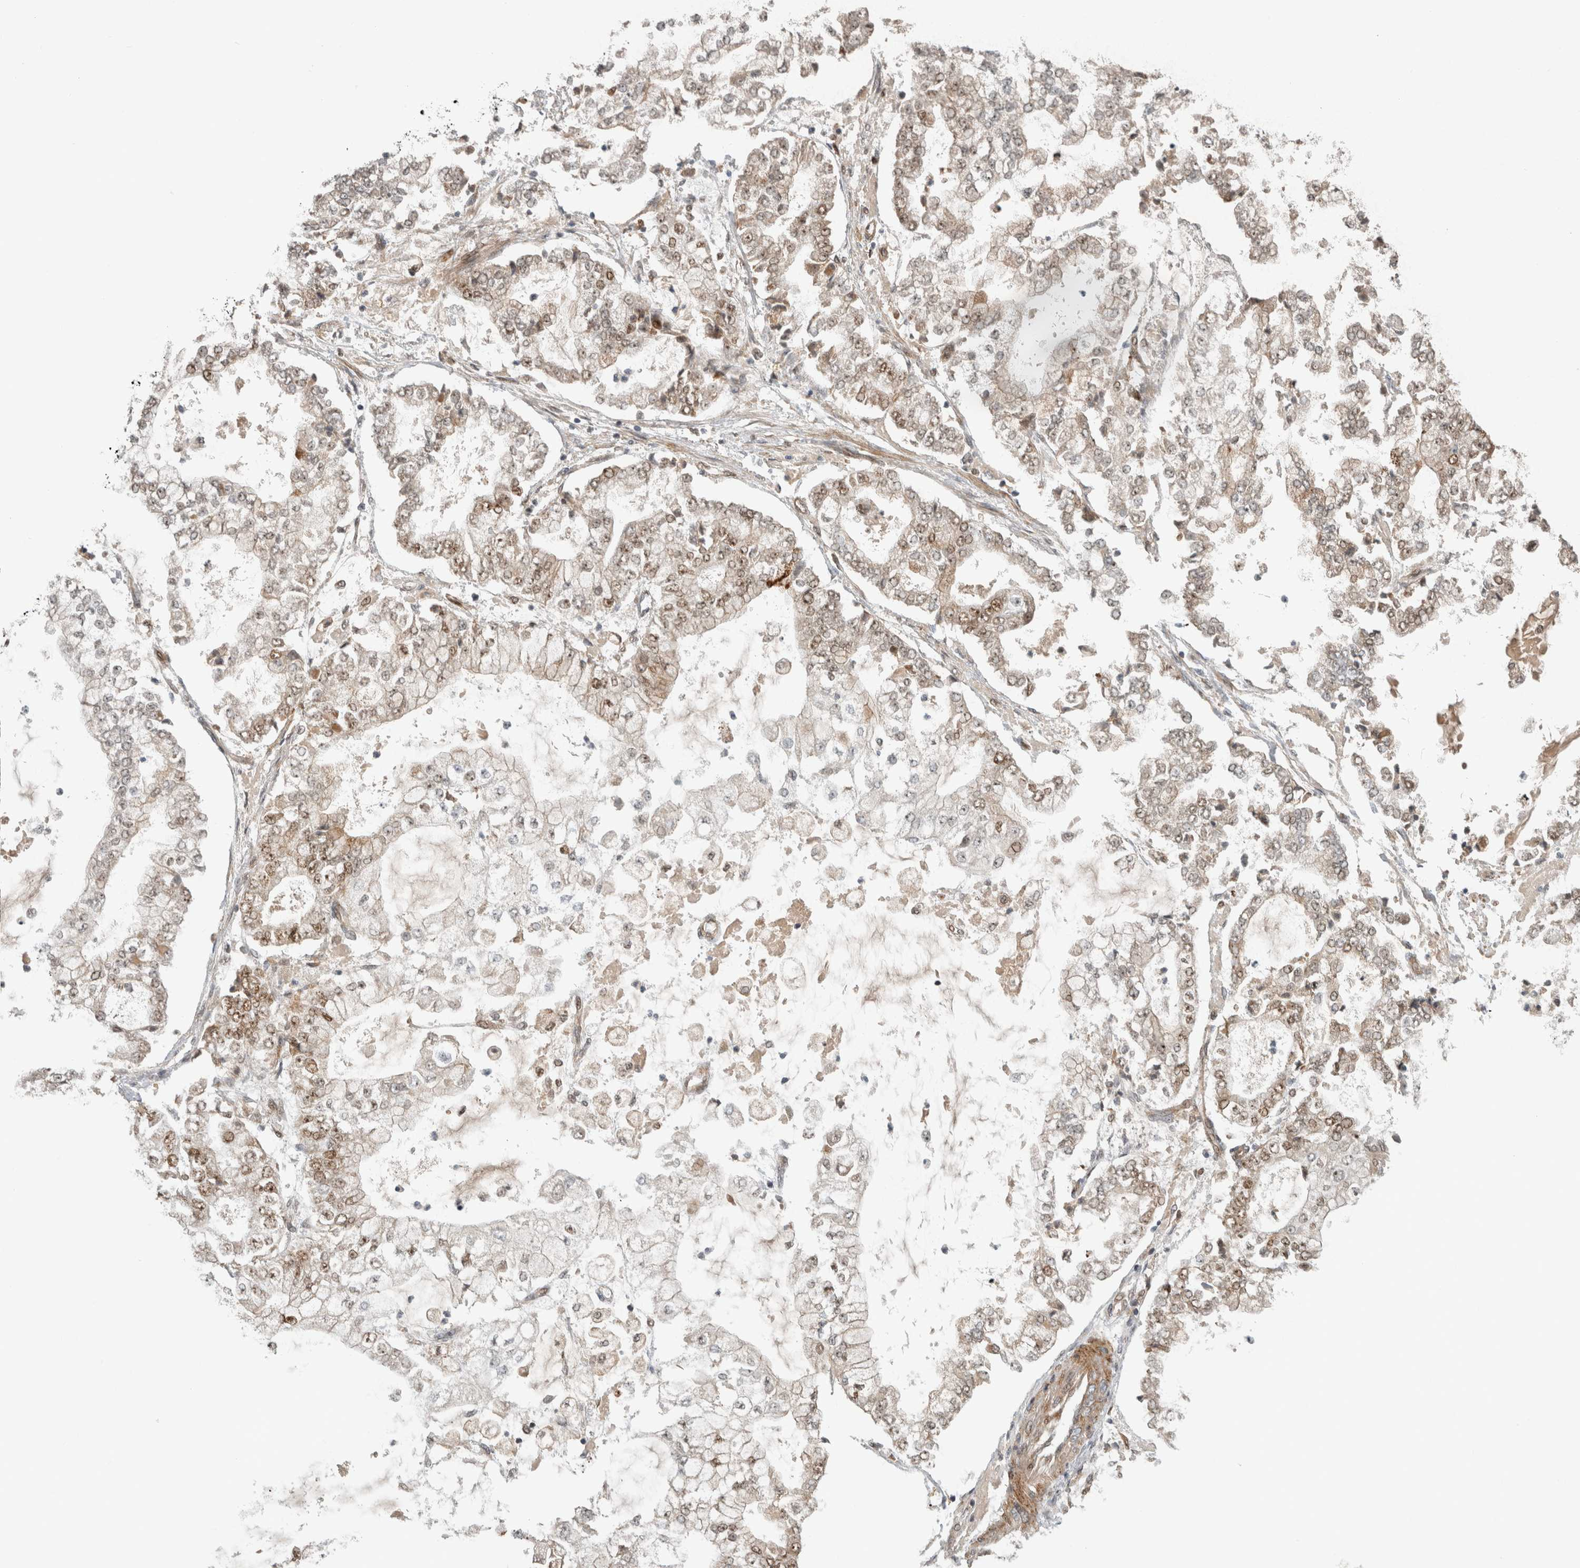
{"staining": {"intensity": "moderate", "quantity": ">75%", "location": "nuclear"}, "tissue": "stomach cancer", "cell_type": "Tumor cells", "image_type": "cancer", "snomed": [{"axis": "morphology", "description": "Adenocarcinoma, NOS"}, {"axis": "topography", "description": "Stomach"}], "caption": "Immunohistochemistry micrograph of neoplastic tissue: stomach cancer (adenocarcinoma) stained using immunohistochemistry (IHC) shows medium levels of moderate protein expression localized specifically in the nuclear of tumor cells, appearing as a nuclear brown color.", "gene": "INSRR", "patient": {"sex": "male", "age": 76}}